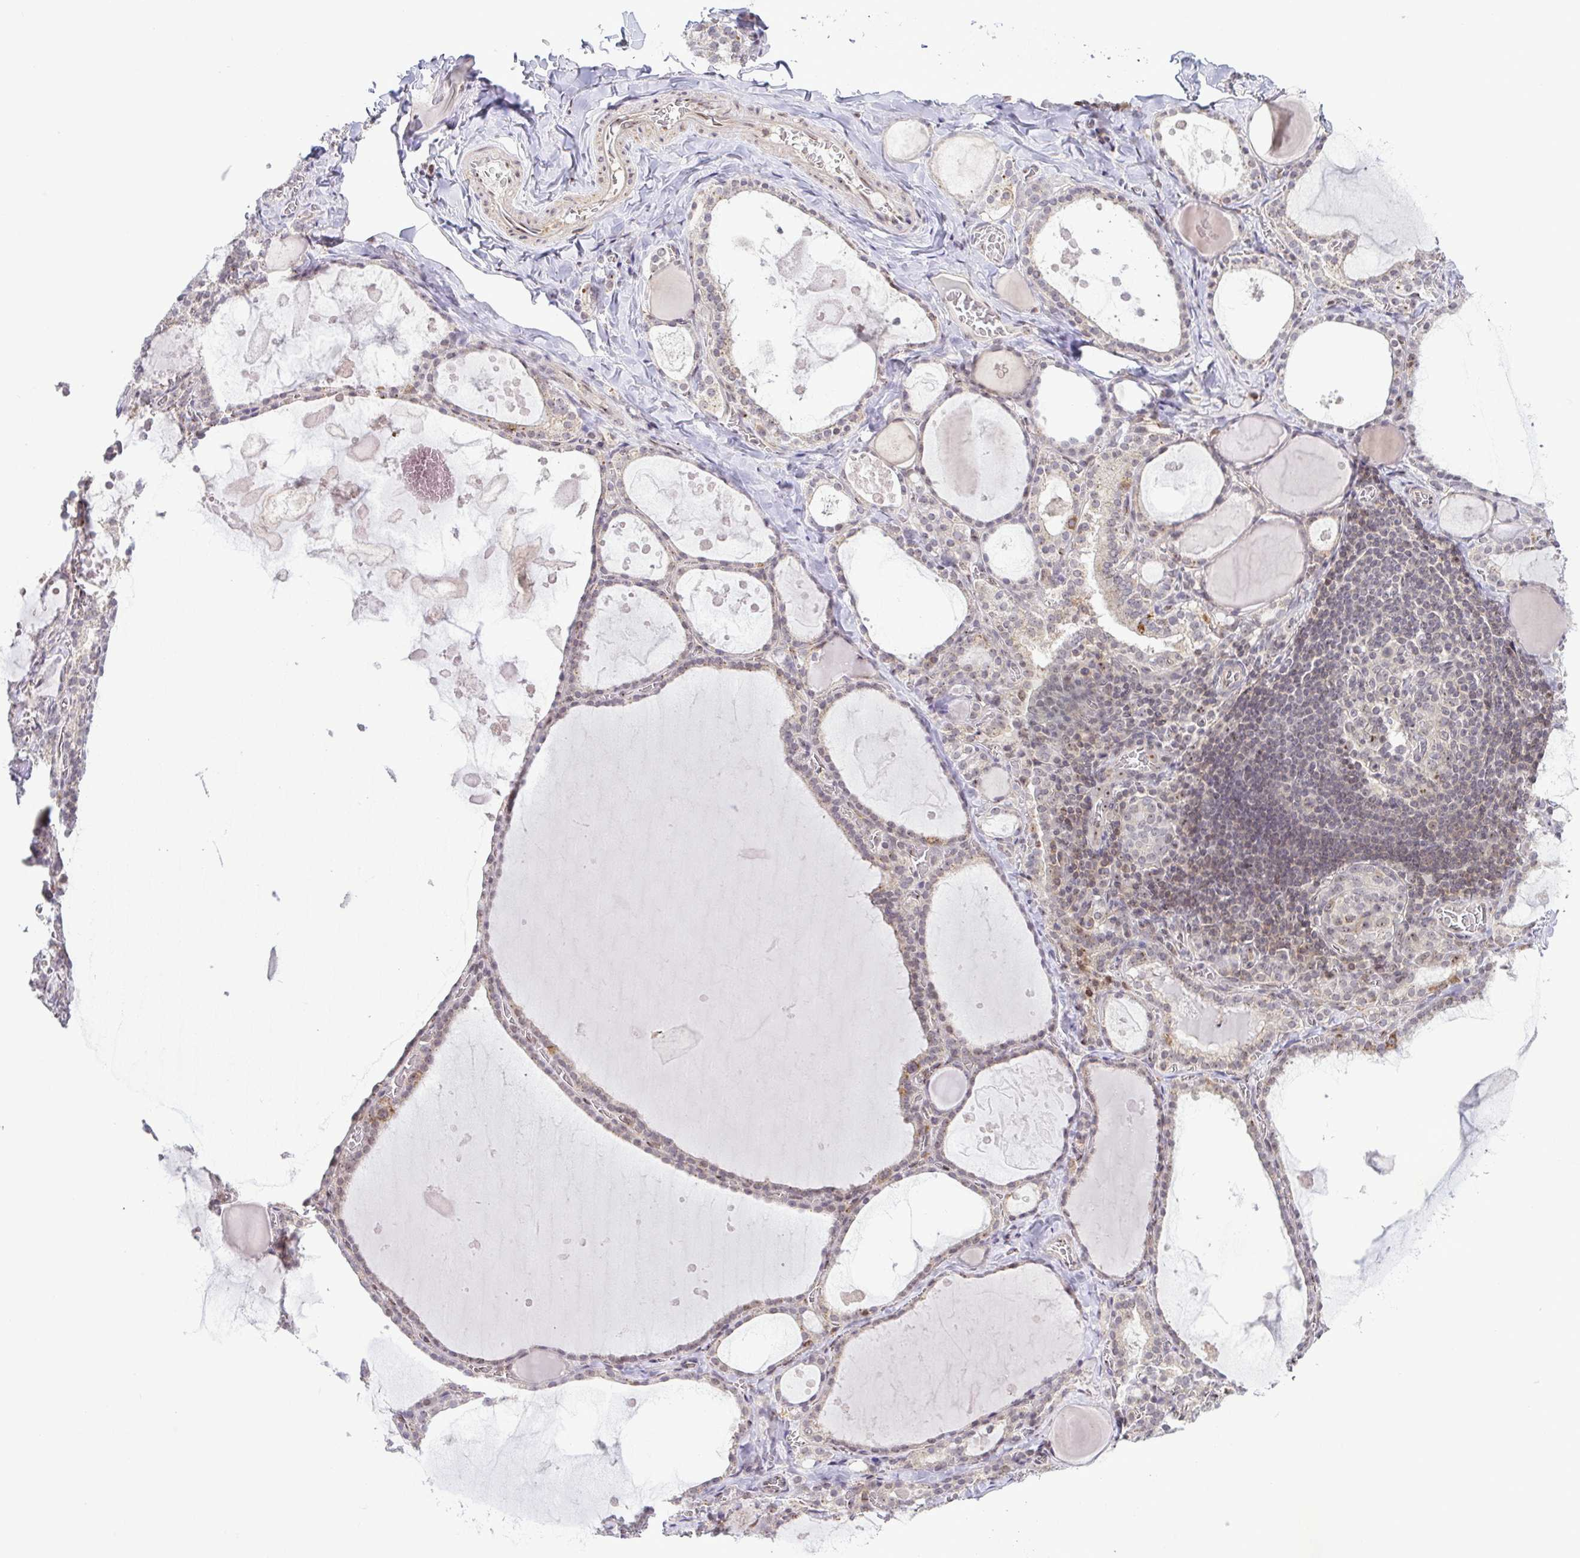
{"staining": {"intensity": "weak", "quantity": "25%-75%", "location": "cytoplasmic/membranous,nuclear"}, "tissue": "thyroid gland", "cell_type": "Glandular cells", "image_type": "normal", "snomed": [{"axis": "morphology", "description": "Normal tissue, NOS"}, {"axis": "topography", "description": "Thyroid gland"}], "caption": "The histopathology image exhibits immunohistochemical staining of benign thyroid gland. There is weak cytoplasmic/membranous,nuclear staining is appreciated in about 25%-75% of glandular cells.", "gene": "RSL24D1", "patient": {"sex": "male", "age": 56}}